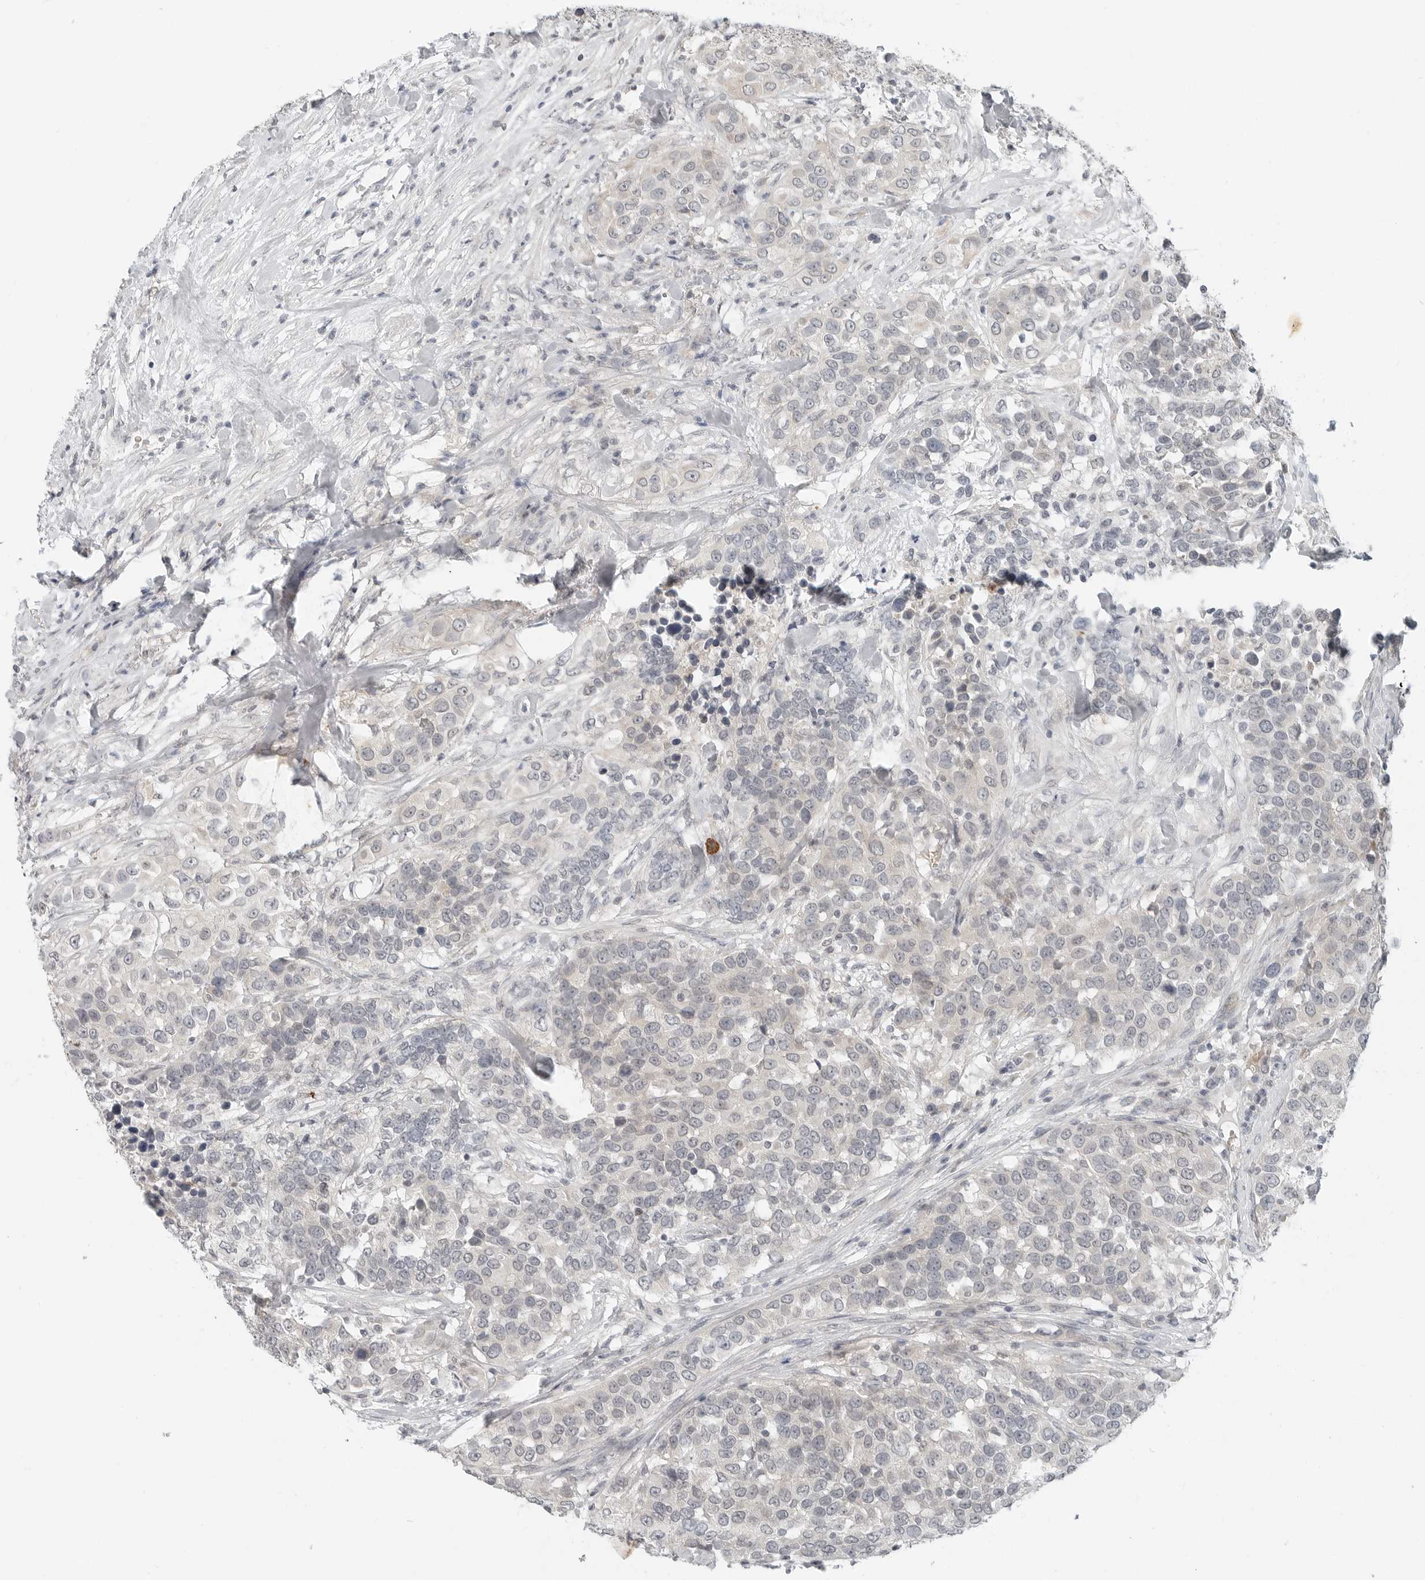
{"staining": {"intensity": "negative", "quantity": "none", "location": "none"}, "tissue": "urothelial cancer", "cell_type": "Tumor cells", "image_type": "cancer", "snomed": [{"axis": "morphology", "description": "Urothelial carcinoma, High grade"}, {"axis": "topography", "description": "Urinary bladder"}], "caption": "There is no significant expression in tumor cells of urothelial cancer.", "gene": "FCRLB", "patient": {"sex": "female", "age": 80}}